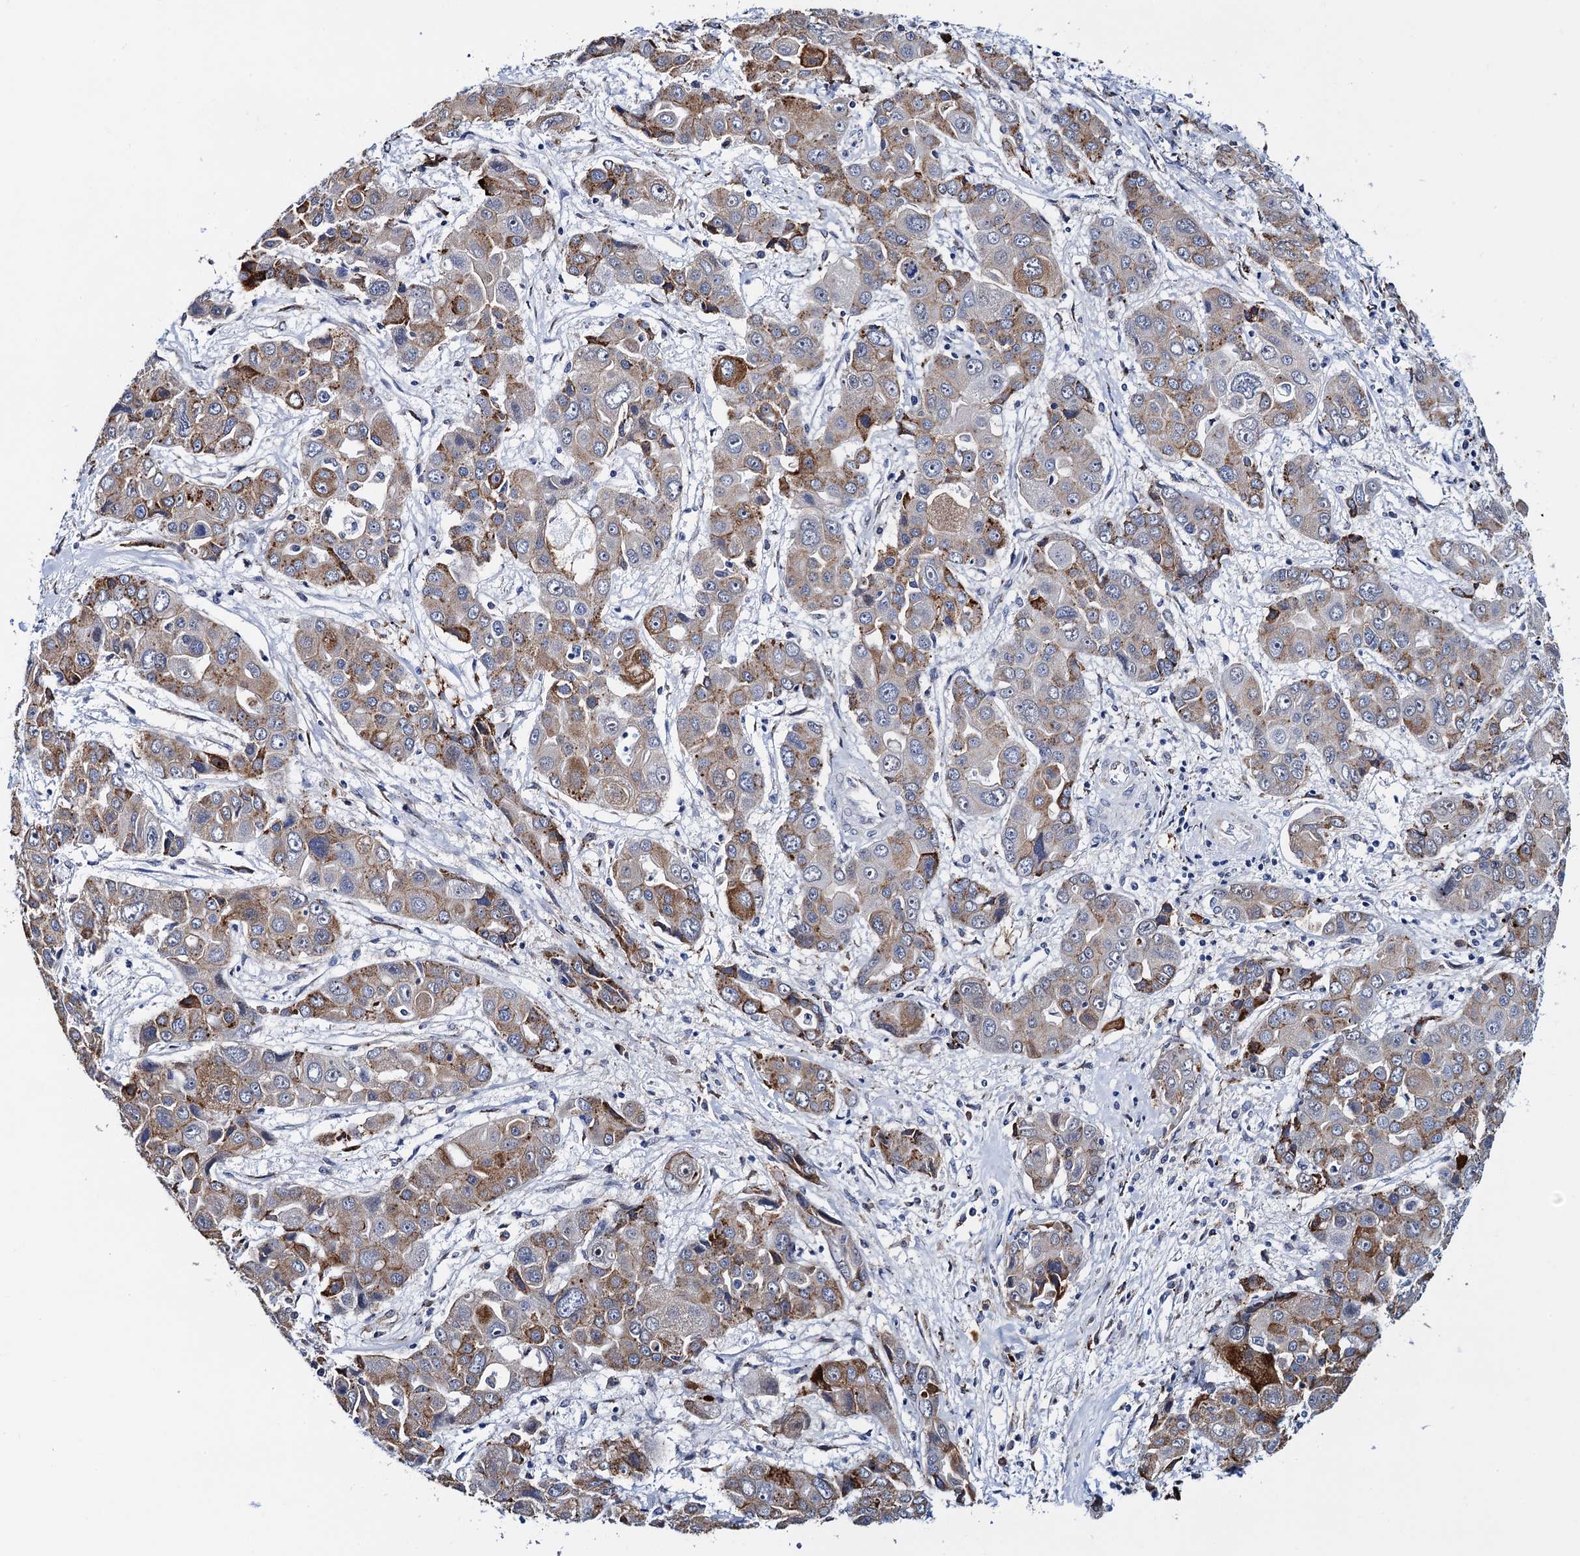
{"staining": {"intensity": "moderate", "quantity": ">75%", "location": "cytoplasmic/membranous"}, "tissue": "liver cancer", "cell_type": "Tumor cells", "image_type": "cancer", "snomed": [{"axis": "morphology", "description": "Cholangiocarcinoma"}, {"axis": "topography", "description": "Liver"}], "caption": "Protein staining displays moderate cytoplasmic/membranous positivity in approximately >75% of tumor cells in cholangiocarcinoma (liver). The protein is stained brown, and the nuclei are stained in blue (DAB (3,3'-diaminobenzidine) IHC with brightfield microscopy, high magnification).", "gene": "SLC7A10", "patient": {"sex": "male", "age": 67}}